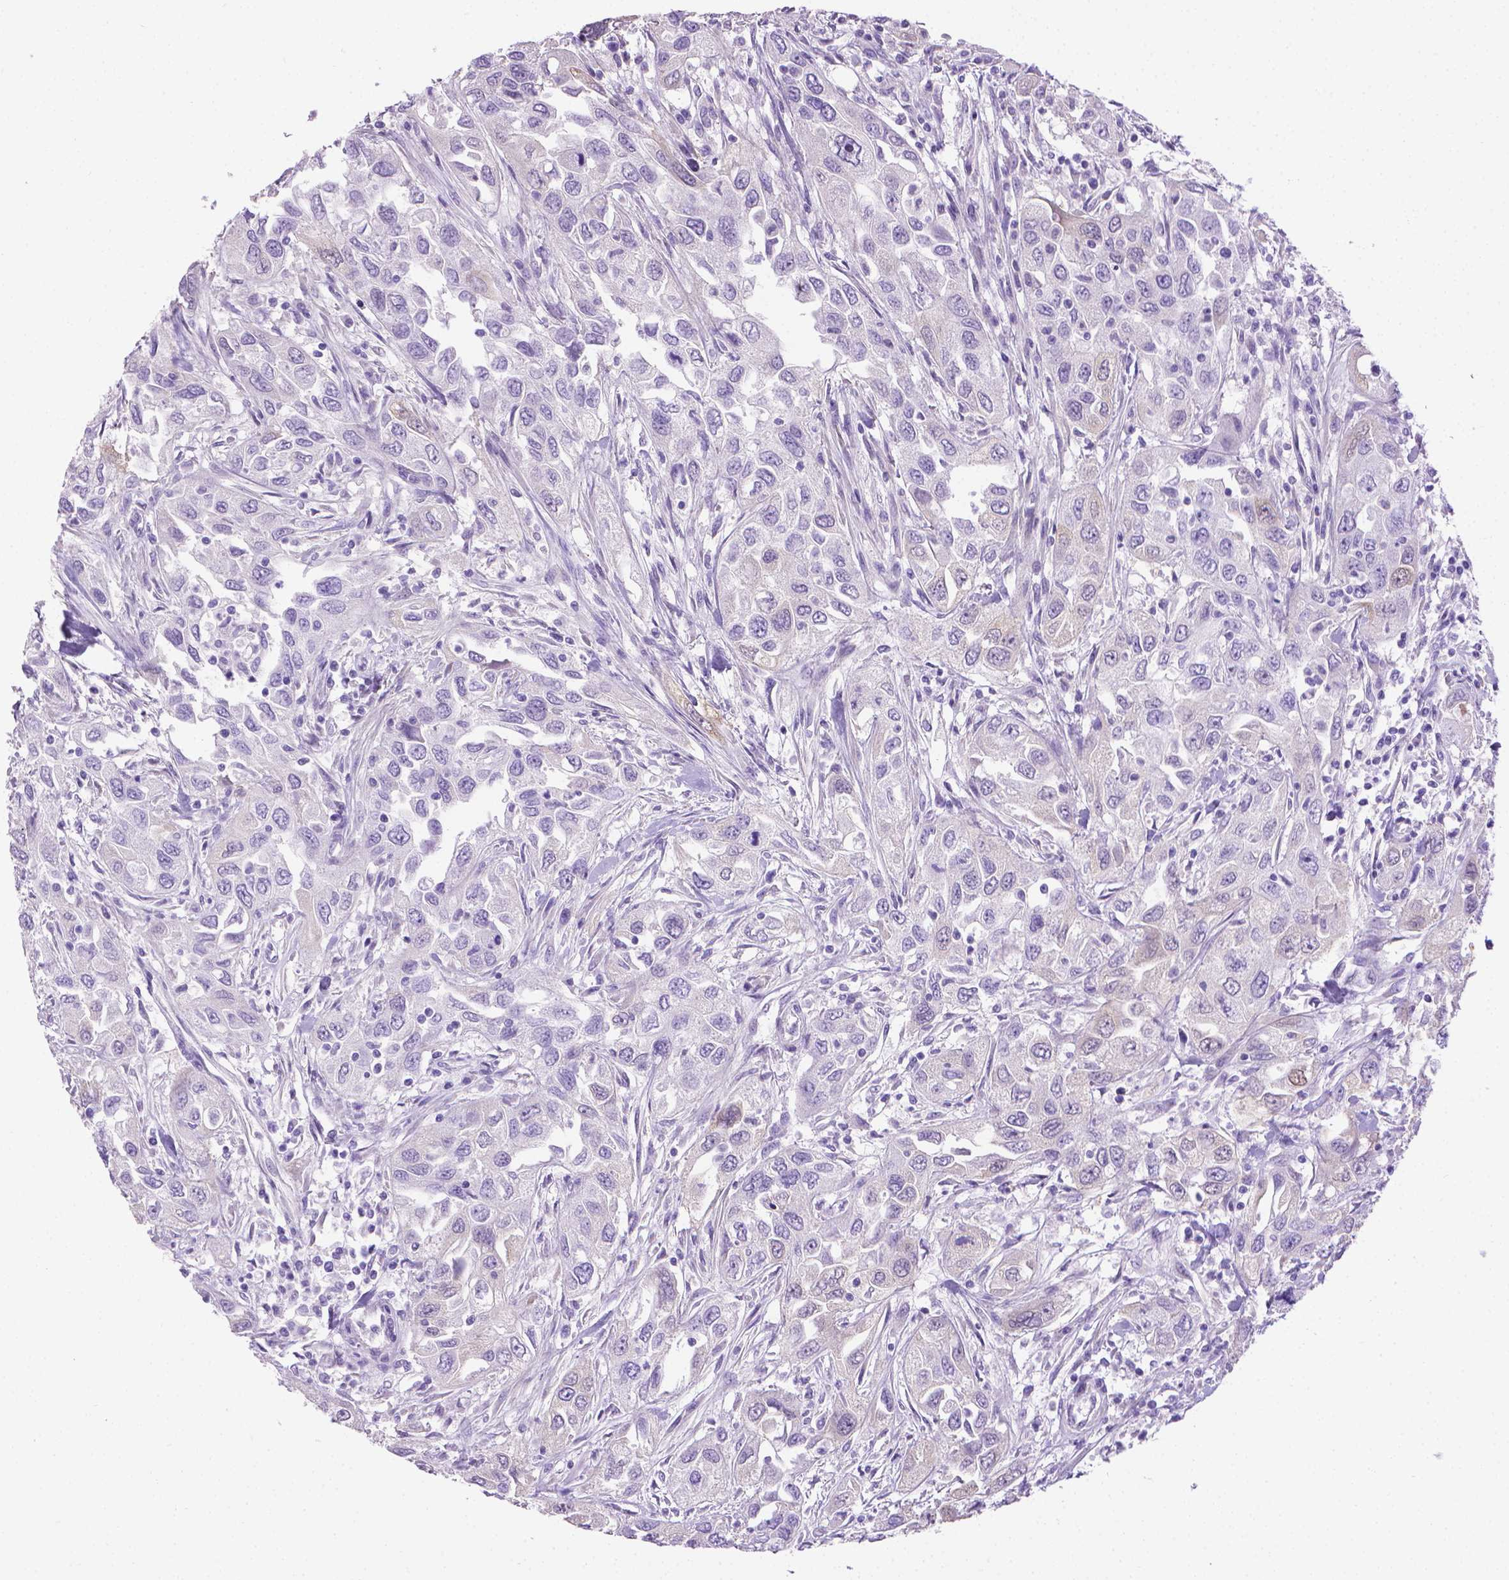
{"staining": {"intensity": "negative", "quantity": "none", "location": "none"}, "tissue": "urothelial cancer", "cell_type": "Tumor cells", "image_type": "cancer", "snomed": [{"axis": "morphology", "description": "Urothelial carcinoma, High grade"}, {"axis": "topography", "description": "Urinary bladder"}], "caption": "A photomicrograph of high-grade urothelial carcinoma stained for a protein reveals no brown staining in tumor cells. (DAB immunohistochemistry, high magnification).", "gene": "PNMA2", "patient": {"sex": "male", "age": 76}}